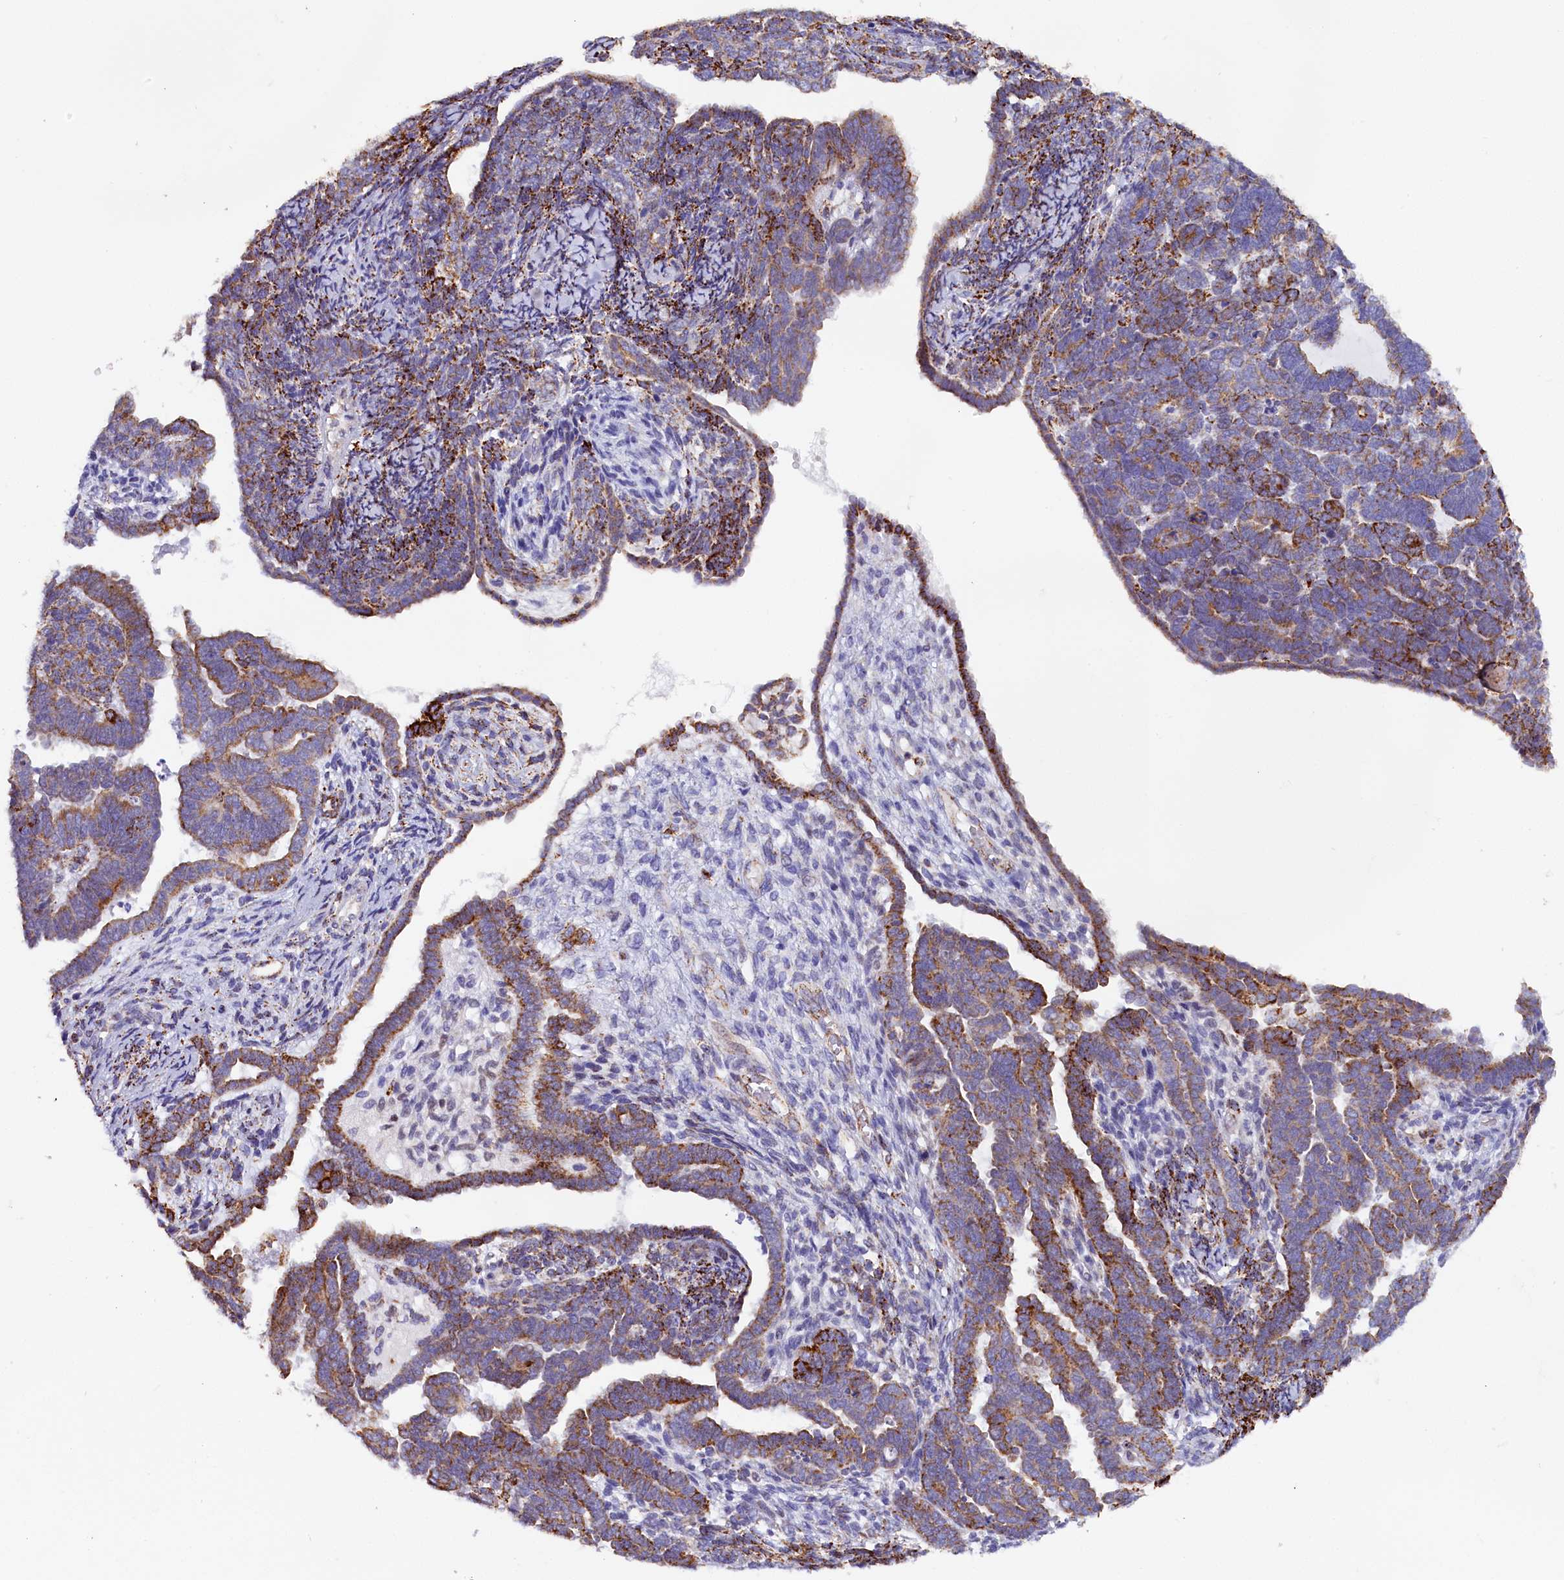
{"staining": {"intensity": "moderate", "quantity": ">75%", "location": "cytoplasmic/membranous"}, "tissue": "endometrial cancer", "cell_type": "Tumor cells", "image_type": "cancer", "snomed": [{"axis": "morphology", "description": "Neoplasm, malignant, NOS"}, {"axis": "topography", "description": "Endometrium"}], "caption": "This histopathology image displays endometrial cancer stained with immunohistochemistry (IHC) to label a protein in brown. The cytoplasmic/membranous of tumor cells show moderate positivity for the protein. Nuclei are counter-stained blue.", "gene": "AKTIP", "patient": {"sex": "female", "age": 74}}